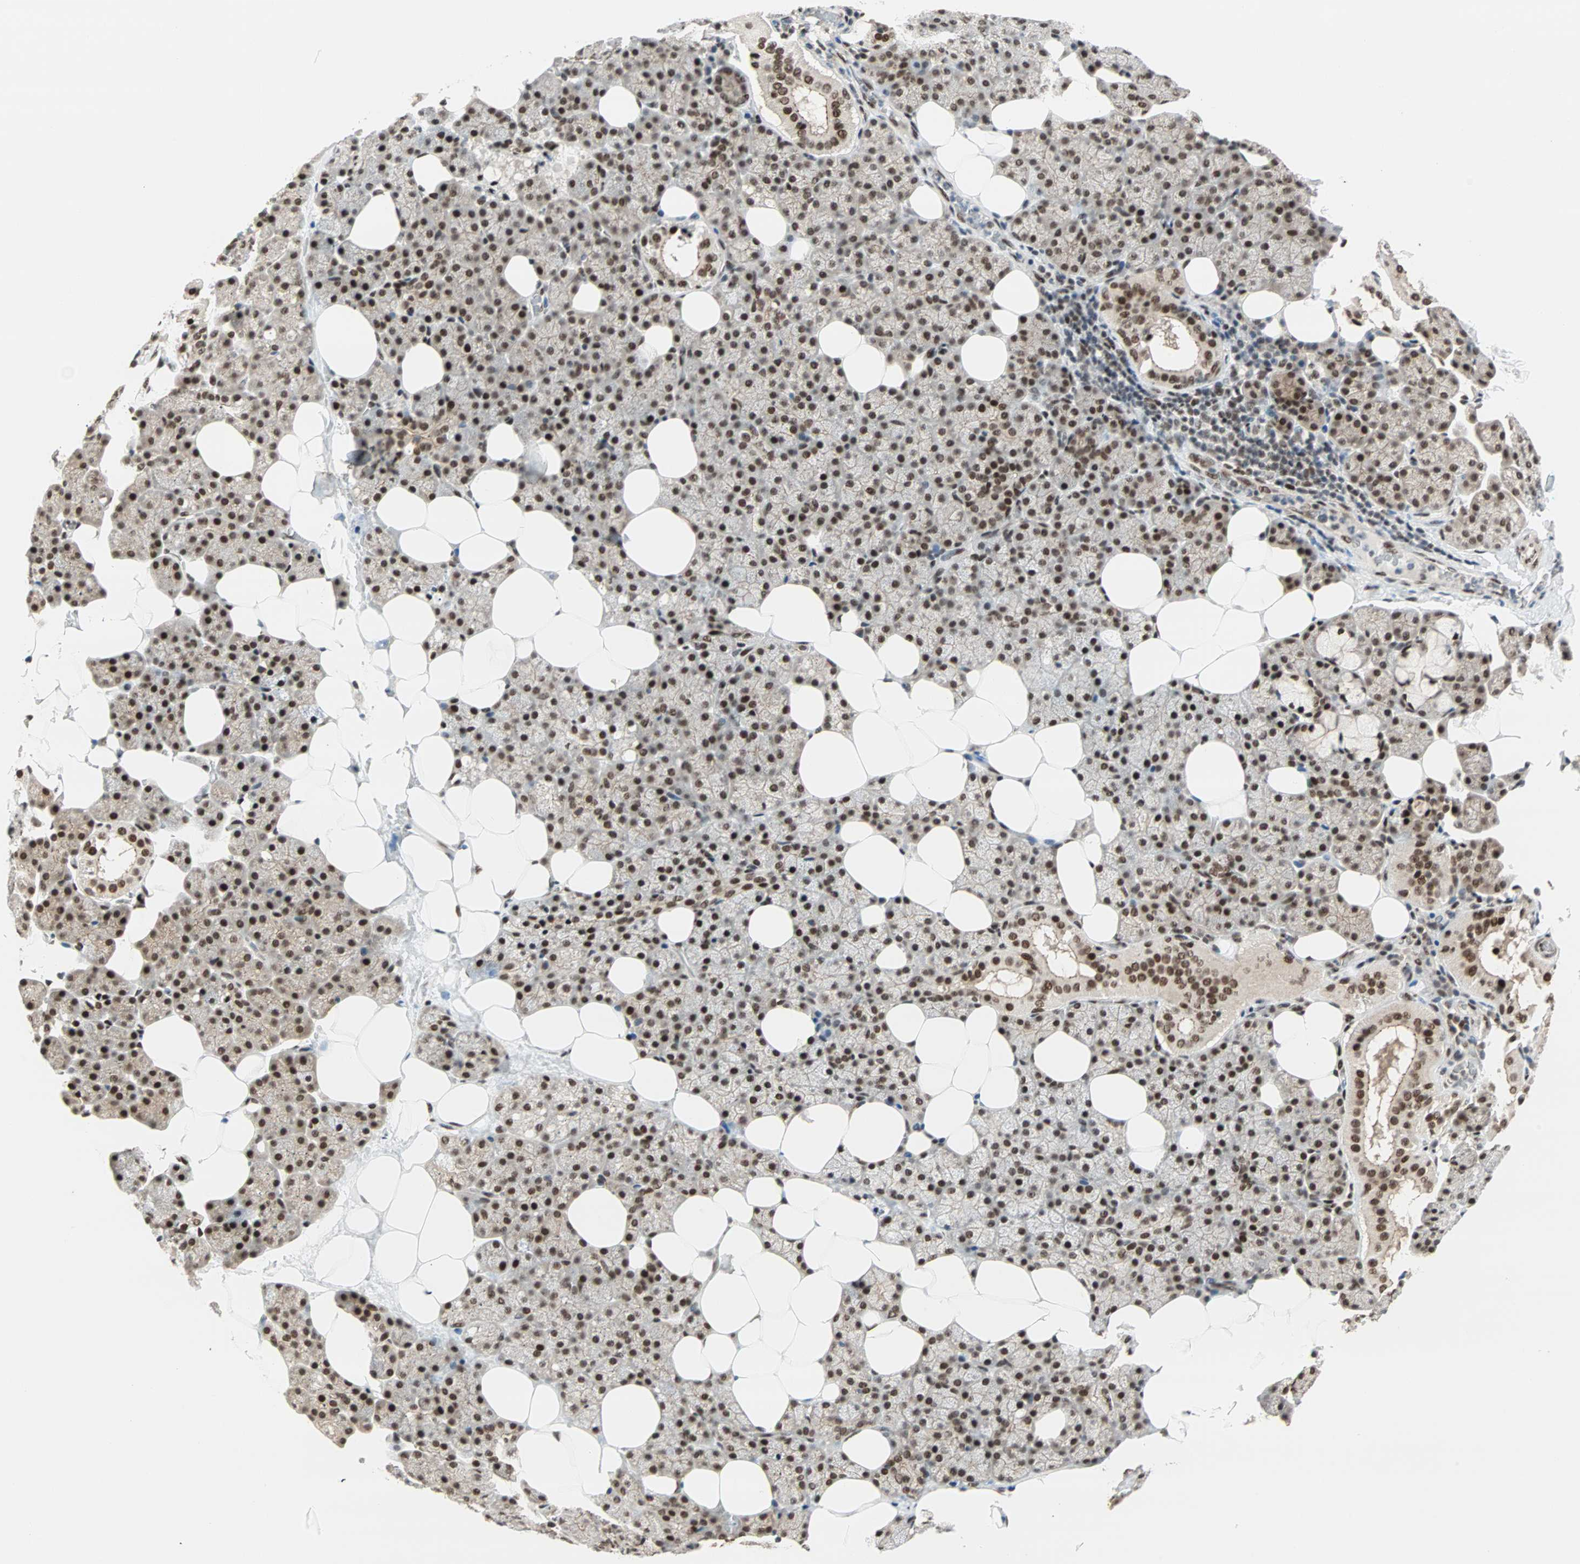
{"staining": {"intensity": "strong", "quantity": ">75%", "location": "nuclear"}, "tissue": "salivary gland", "cell_type": "Glandular cells", "image_type": "normal", "snomed": [{"axis": "morphology", "description": "Normal tissue, NOS"}, {"axis": "topography", "description": "Lymph node"}, {"axis": "topography", "description": "Salivary gland"}], "caption": "High-magnification brightfield microscopy of unremarkable salivary gland stained with DAB (brown) and counterstained with hematoxylin (blue). glandular cells exhibit strong nuclear staining is seen in about>75% of cells. Using DAB (brown) and hematoxylin (blue) stains, captured at high magnification using brightfield microscopy.", "gene": "BLM", "patient": {"sex": "male", "age": 8}}